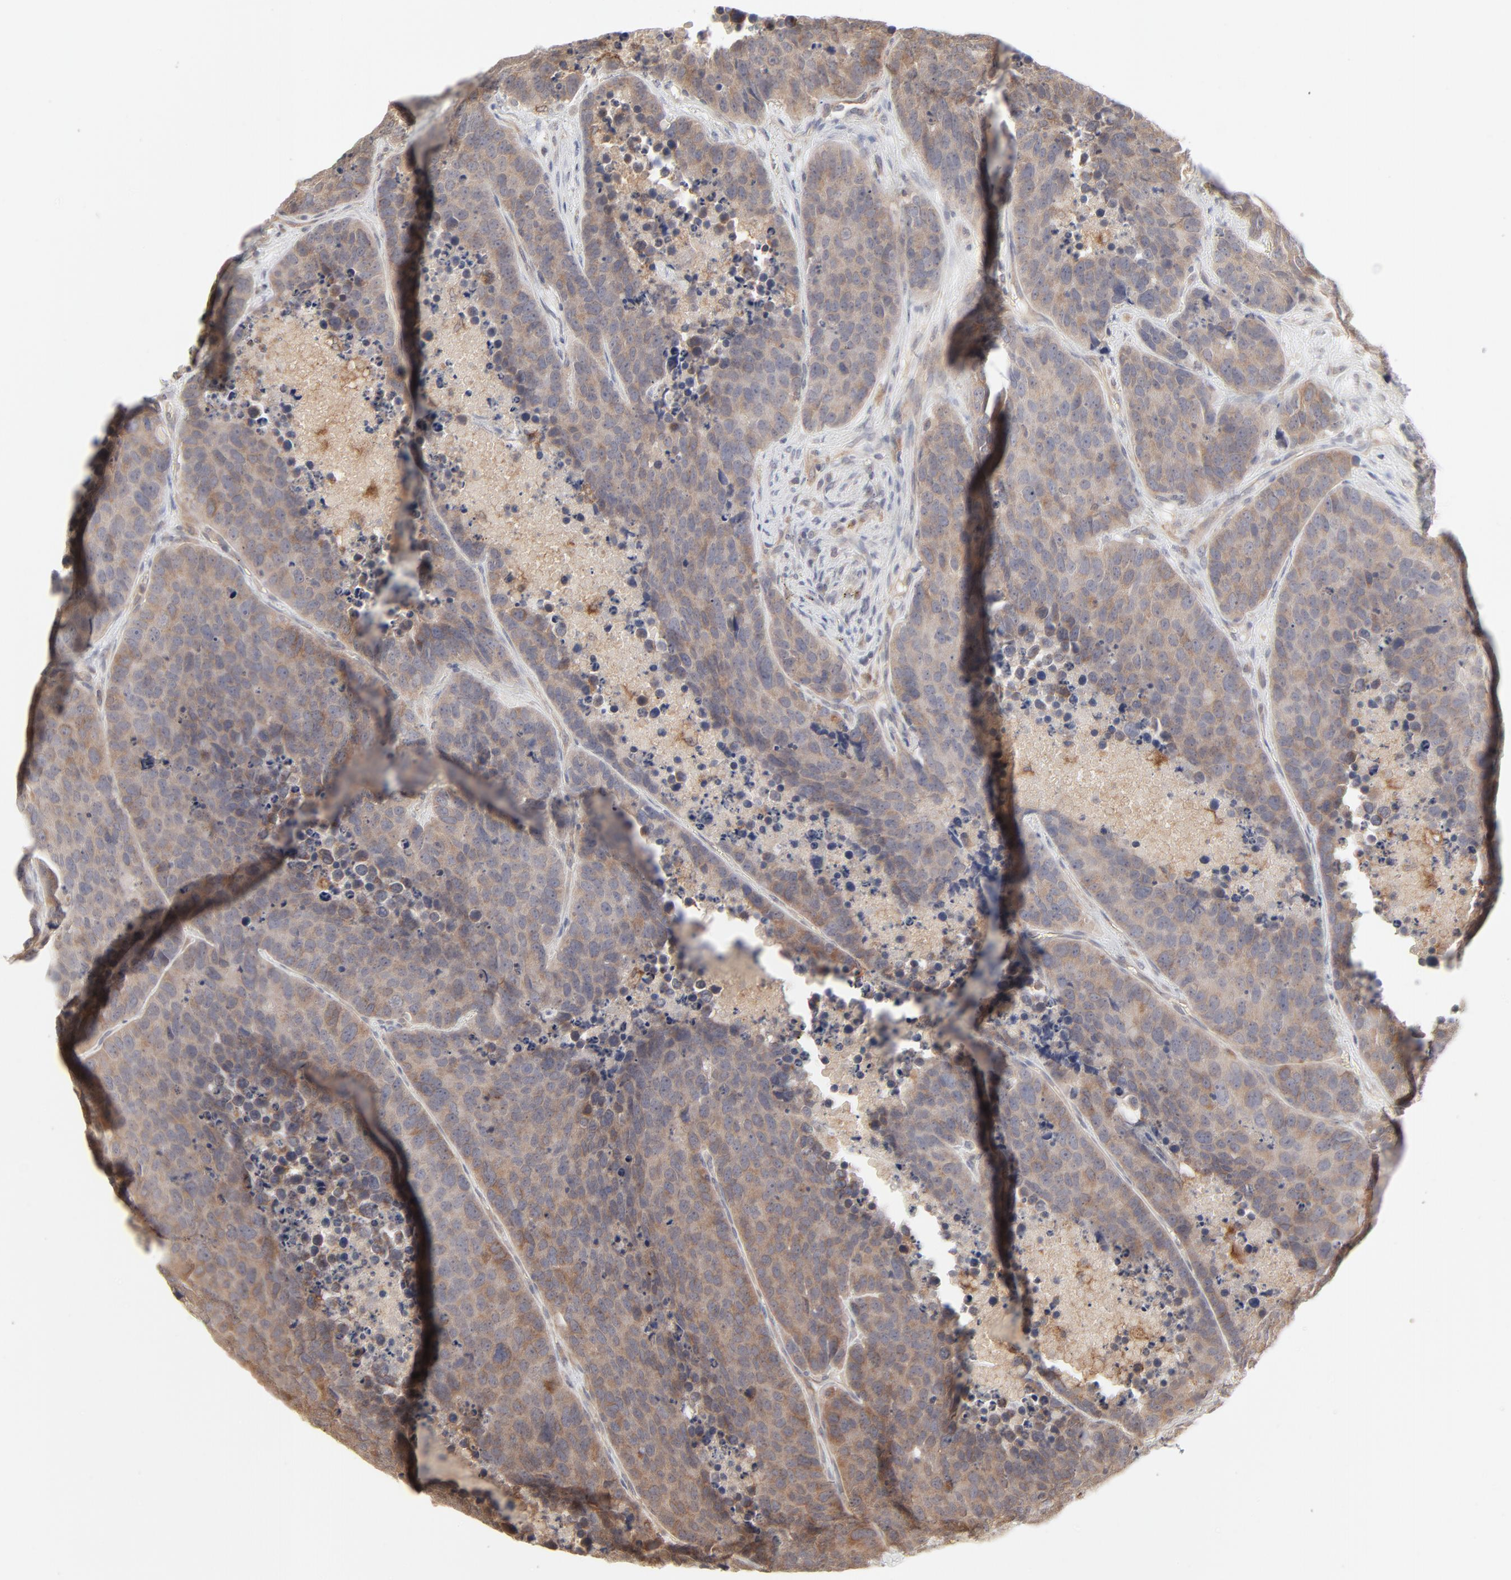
{"staining": {"intensity": "weak", "quantity": ">75%", "location": "cytoplasmic/membranous"}, "tissue": "carcinoid", "cell_type": "Tumor cells", "image_type": "cancer", "snomed": [{"axis": "morphology", "description": "Carcinoid, malignant, NOS"}, {"axis": "topography", "description": "Lung"}], "caption": "This is an image of immunohistochemistry (IHC) staining of malignant carcinoid, which shows weak expression in the cytoplasmic/membranous of tumor cells.", "gene": "RAB5C", "patient": {"sex": "male", "age": 60}}